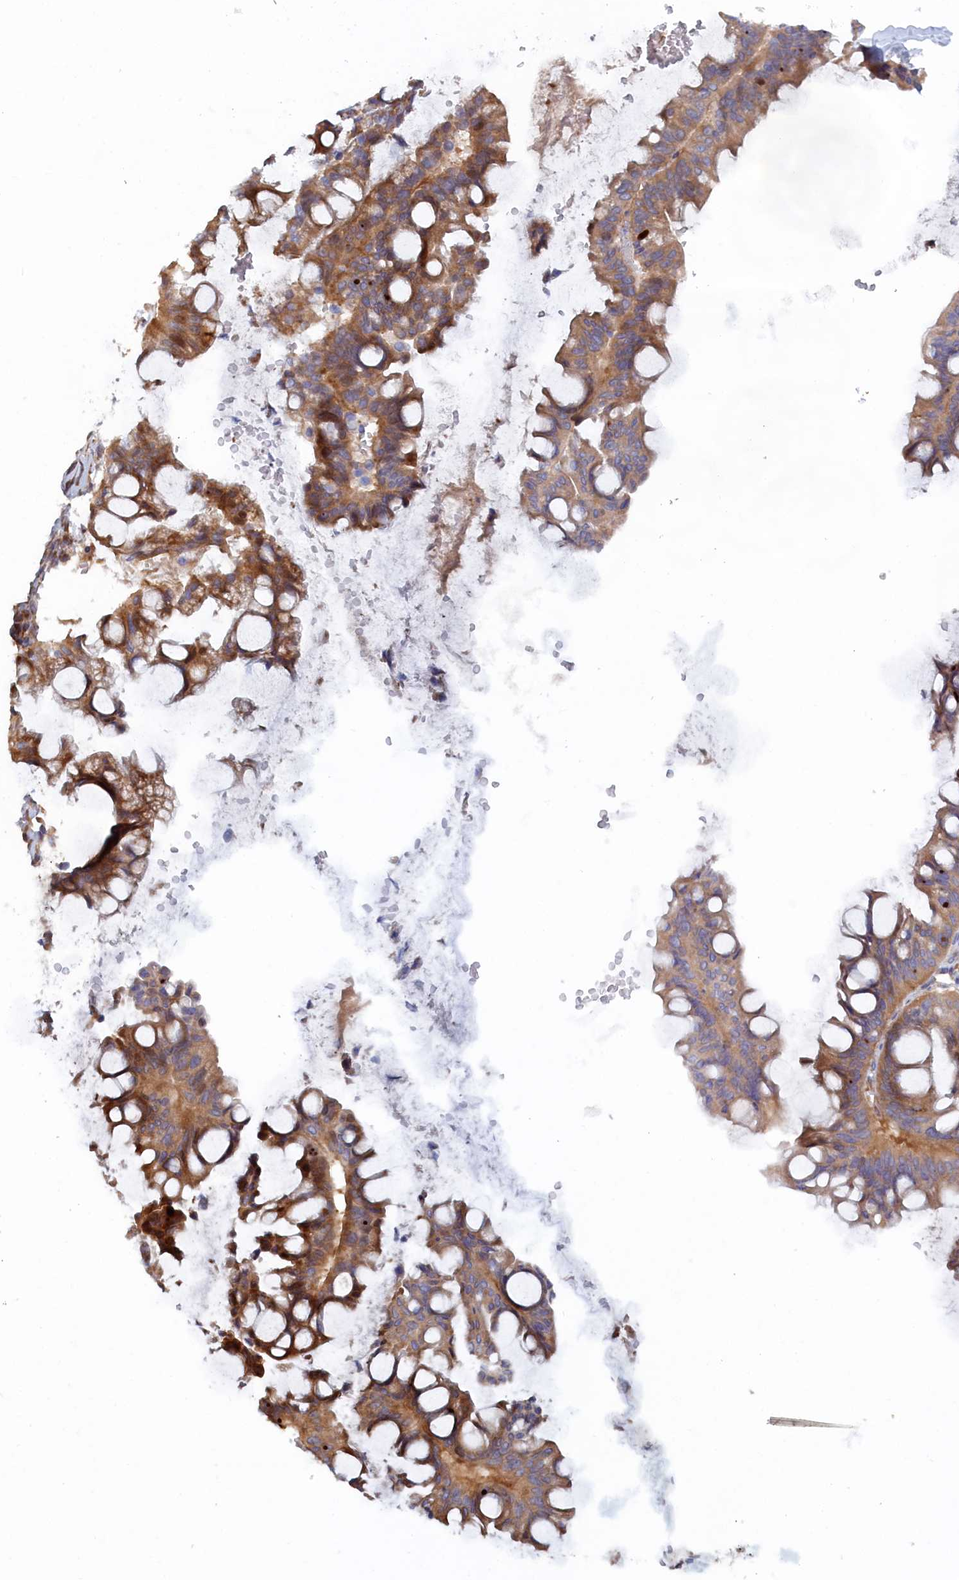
{"staining": {"intensity": "moderate", "quantity": ">75%", "location": "cytoplasmic/membranous"}, "tissue": "ovarian cancer", "cell_type": "Tumor cells", "image_type": "cancer", "snomed": [{"axis": "morphology", "description": "Cystadenocarcinoma, mucinous, NOS"}, {"axis": "topography", "description": "Ovary"}], "caption": "Moderate cytoplasmic/membranous expression is identified in about >75% of tumor cells in mucinous cystadenocarcinoma (ovarian). (DAB (3,3'-diaminobenzidine) = brown stain, brightfield microscopy at high magnification).", "gene": "TMEM196", "patient": {"sex": "female", "age": 73}}